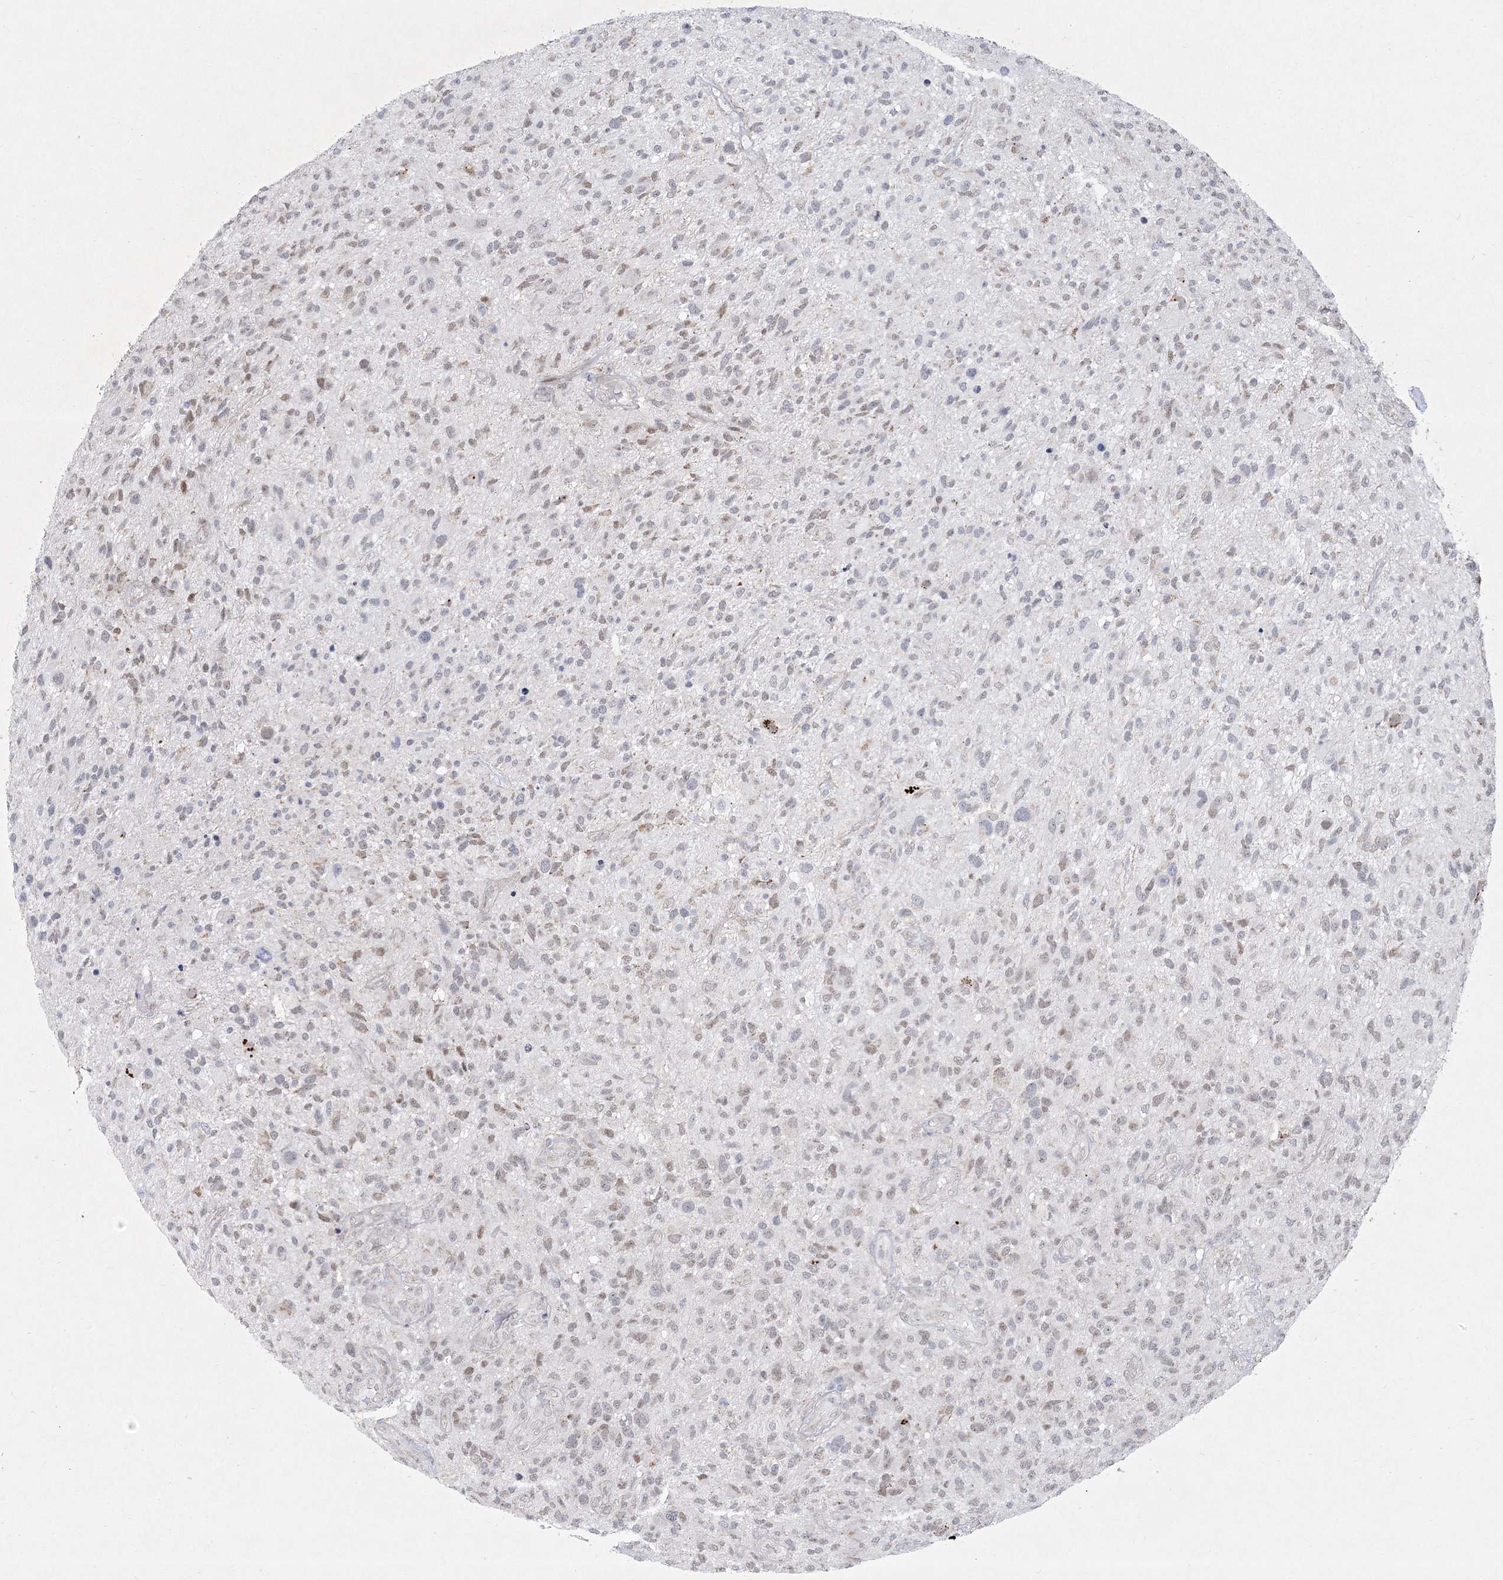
{"staining": {"intensity": "weak", "quantity": "<25%", "location": "cytoplasmic/membranous,nuclear"}, "tissue": "glioma", "cell_type": "Tumor cells", "image_type": "cancer", "snomed": [{"axis": "morphology", "description": "Glioma, malignant, High grade"}, {"axis": "topography", "description": "Brain"}], "caption": "Immunohistochemistry (IHC) histopathology image of human malignant glioma (high-grade) stained for a protein (brown), which shows no staining in tumor cells. (IHC, brightfield microscopy, high magnification).", "gene": "CIB4", "patient": {"sex": "male", "age": 47}}